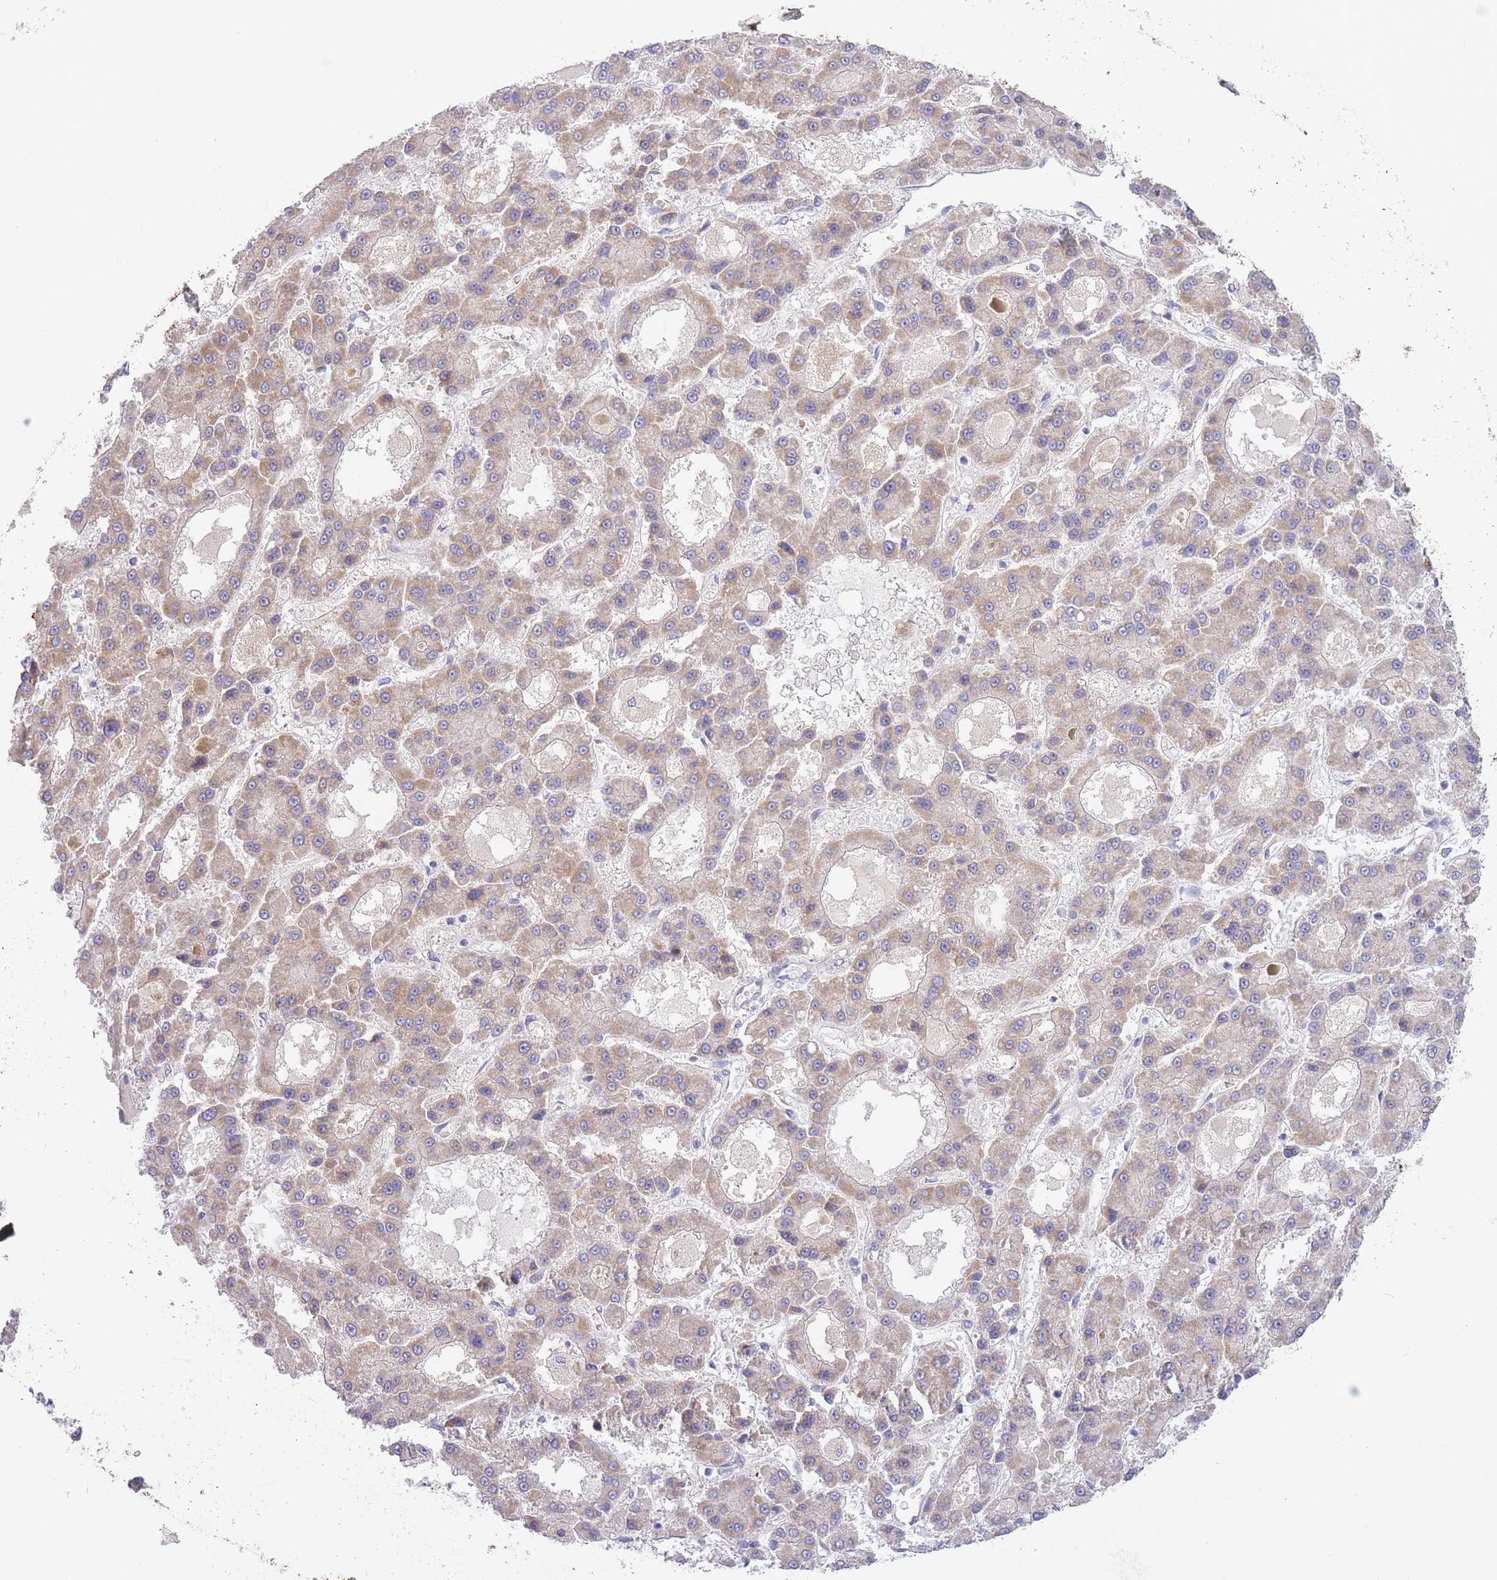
{"staining": {"intensity": "weak", "quantity": ">75%", "location": "cytoplasmic/membranous"}, "tissue": "liver cancer", "cell_type": "Tumor cells", "image_type": "cancer", "snomed": [{"axis": "morphology", "description": "Carcinoma, Hepatocellular, NOS"}, {"axis": "topography", "description": "Liver"}], "caption": "Weak cytoplasmic/membranous protein expression is appreciated in approximately >75% of tumor cells in liver hepatocellular carcinoma. Nuclei are stained in blue.", "gene": "CHAC1", "patient": {"sex": "male", "age": 70}}